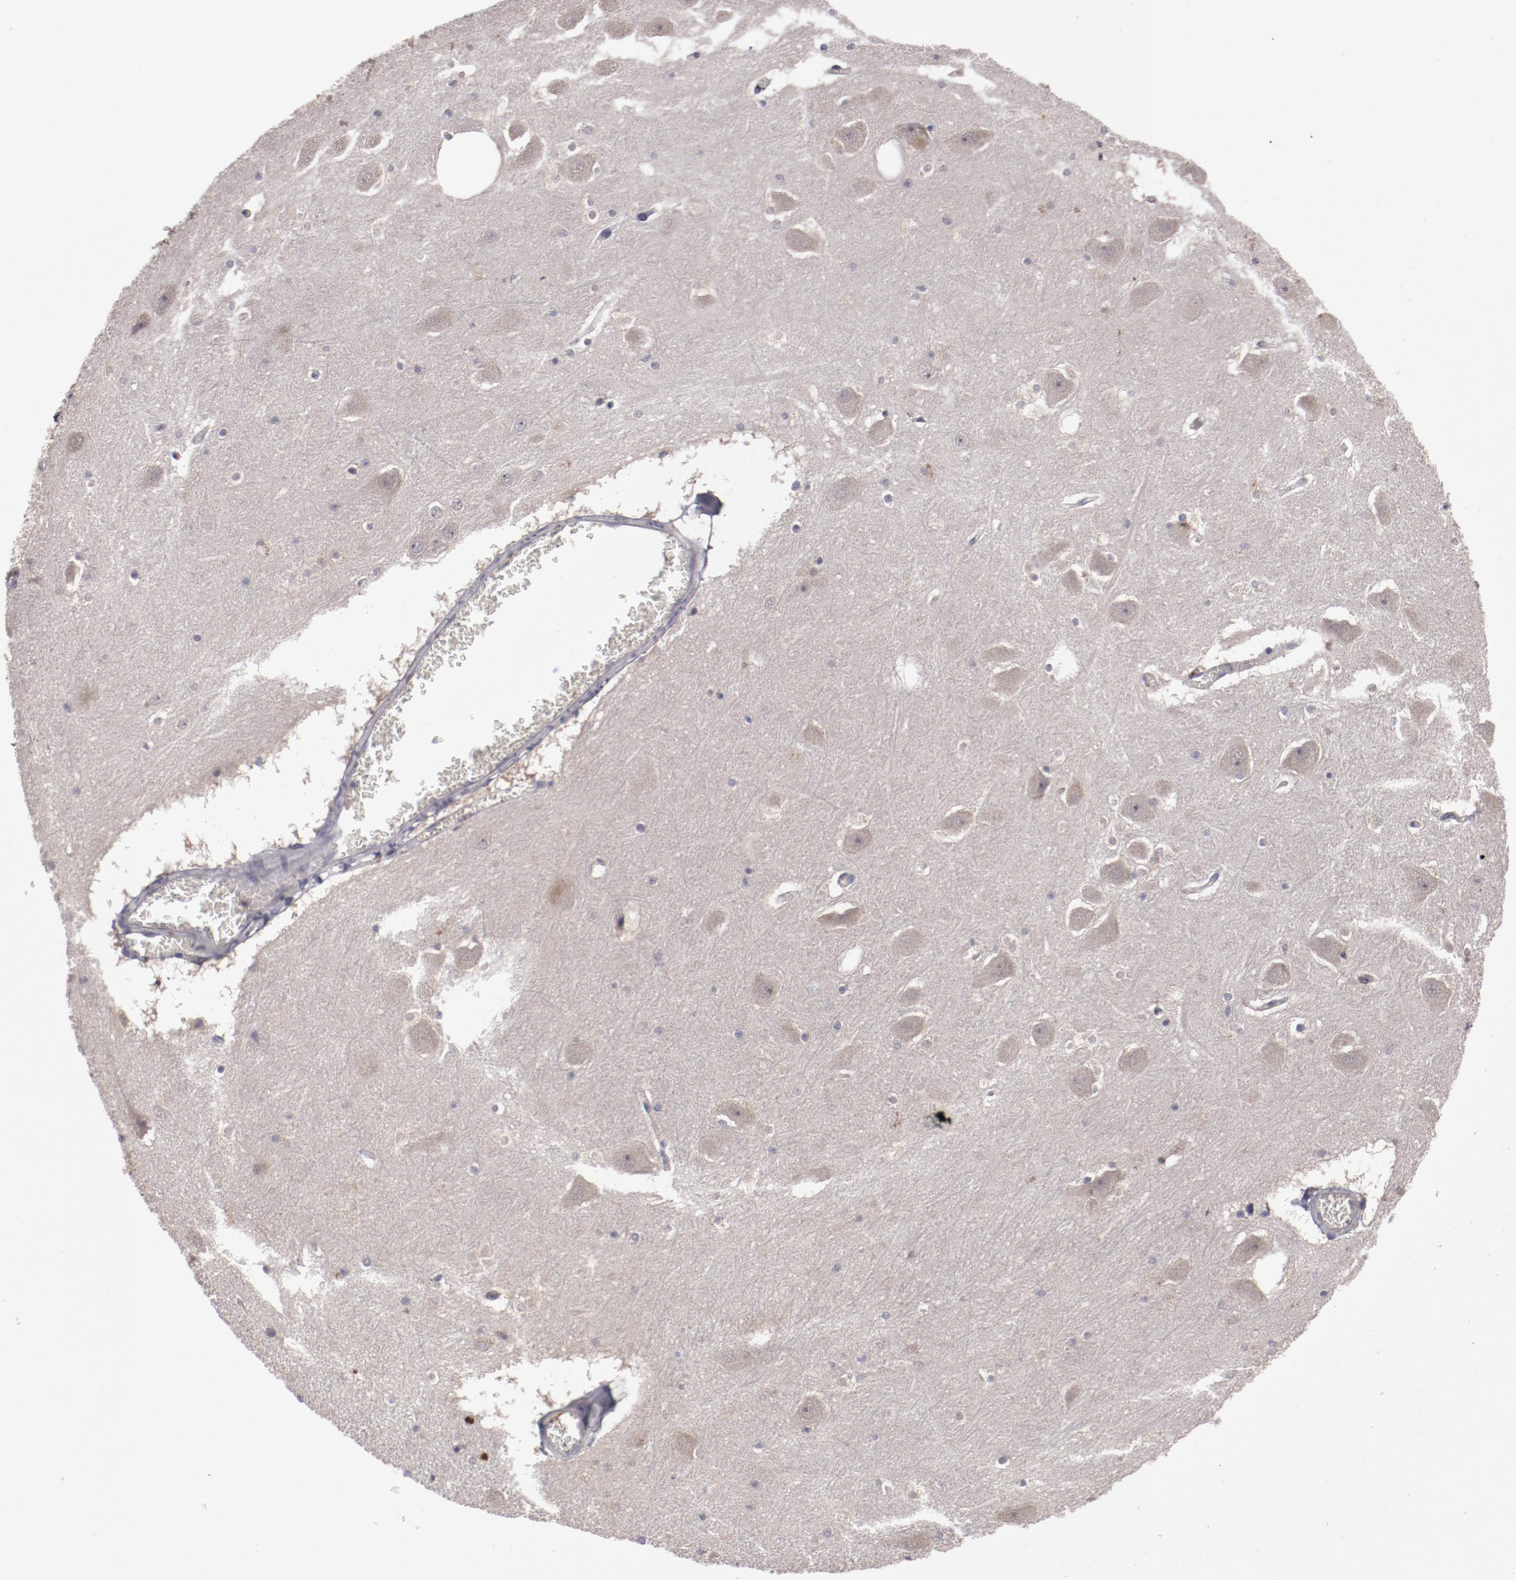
{"staining": {"intensity": "weak", "quantity": "<25%", "location": "cytoplasmic/membranous"}, "tissue": "hippocampus", "cell_type": "Glial cells", "image_type": "normal", "snomed": [{"axis": "morphology", "description": "Normal tissue, NOS"}, {"axis": "topography", "description": "Hippocampus"}], "caption": "Immunohistochemistry of normal hippocampus displays no staining in glial cells.", "gene": "CP", "patient": {"sex": "male", "age": 45}}